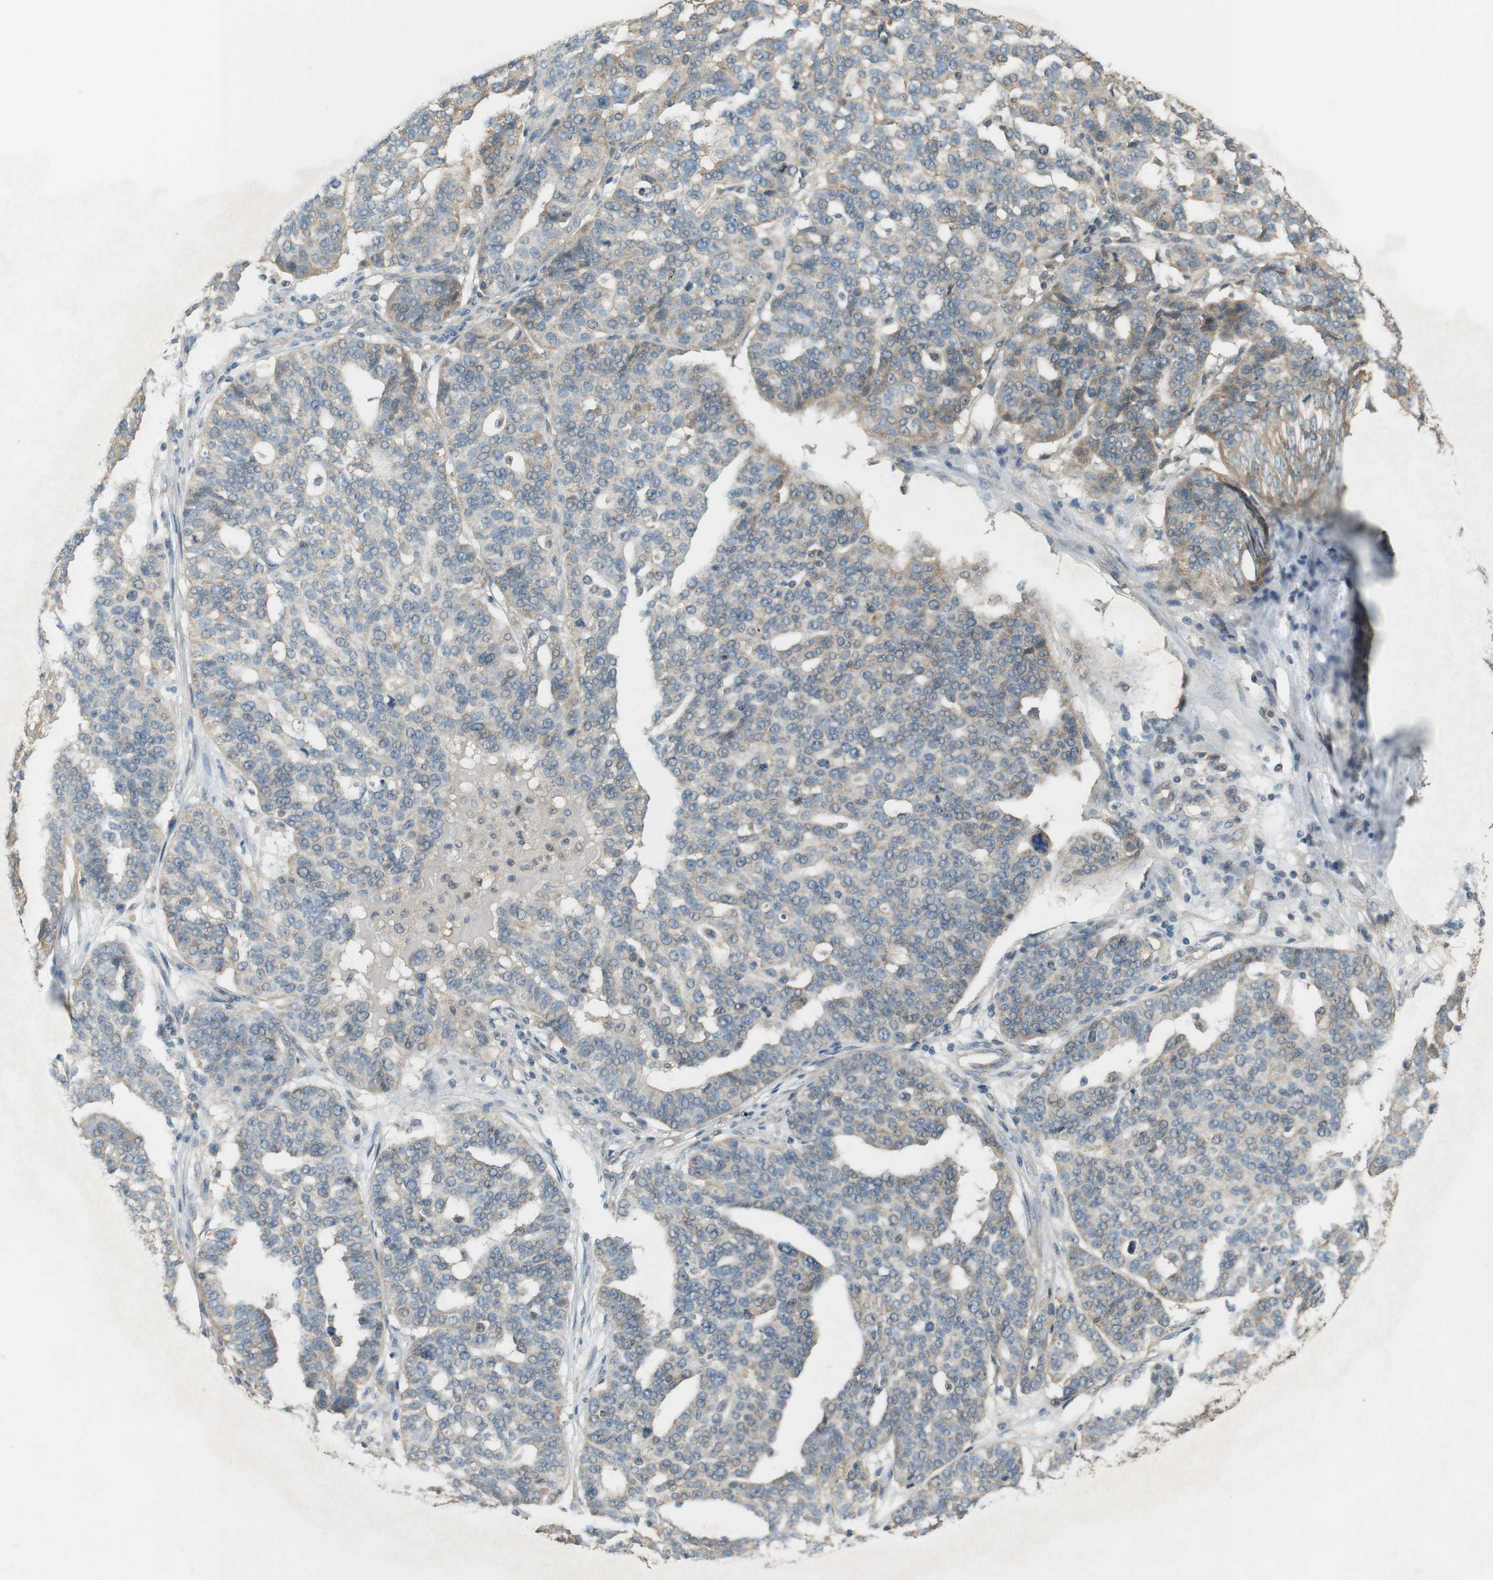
{"staining": {"intensity": "weak", "quantity": "<25%", "location": "cytoplasmic/membranous"}, "tissue": "ovarian cancer", "cell_type": "Tumor cells", "image_type": "cancer", "snomed": [{"axis": "morphology", "description": "Cystadenocarcinoma, serous, NOS"}, {"axis": "topography", "description": "Ovary"}], "caption": "DAB immunohistochemical staining of human ovarian serous cystadenocarcinoma demonstrates no significant staining in tumor cells. (DAB immunohistochemistry visualized using brightfield microscopy, high magnification).", "gene": "ZDHHC20", "patient": {"sex": "female", "age": 59}}